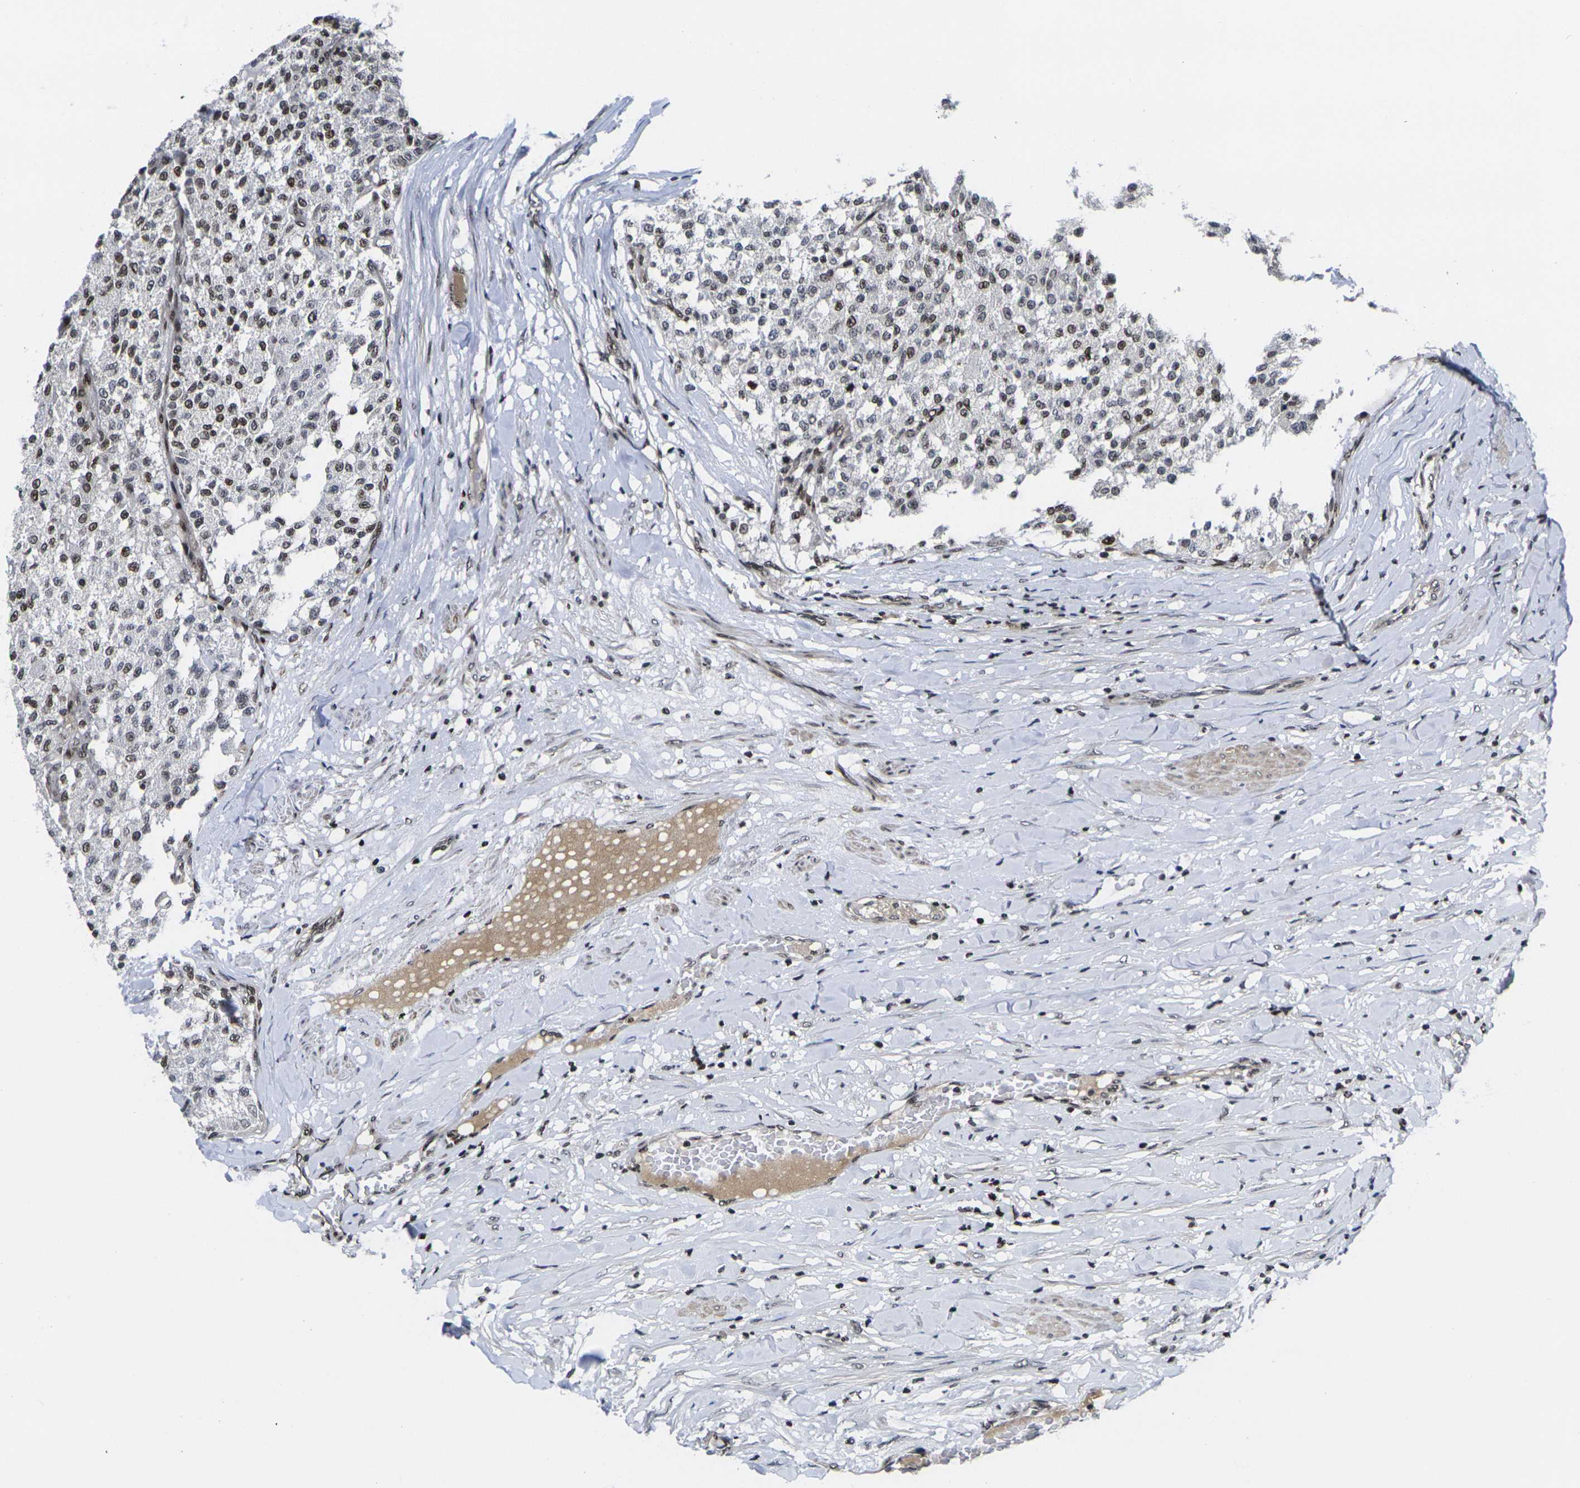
{"staining": {"intensity": "moderate", "quantity": ">75%", "location": "nuclear"}, "tissue": "testis cancer", "cell_type": "Tumor cells", "image_type": "cancer", "snomed": [{"axis": "morphology", "description": "Seminoma, NOS"}, {"axis": "topography", "description": "Testis"}], "caption": "Protein staining demonstrates moderate nuclear staining in approximately >75% of tumor cells in testis cancer.", "gene": "H1-10", "patient": {"sex": "male", "age": 59}}